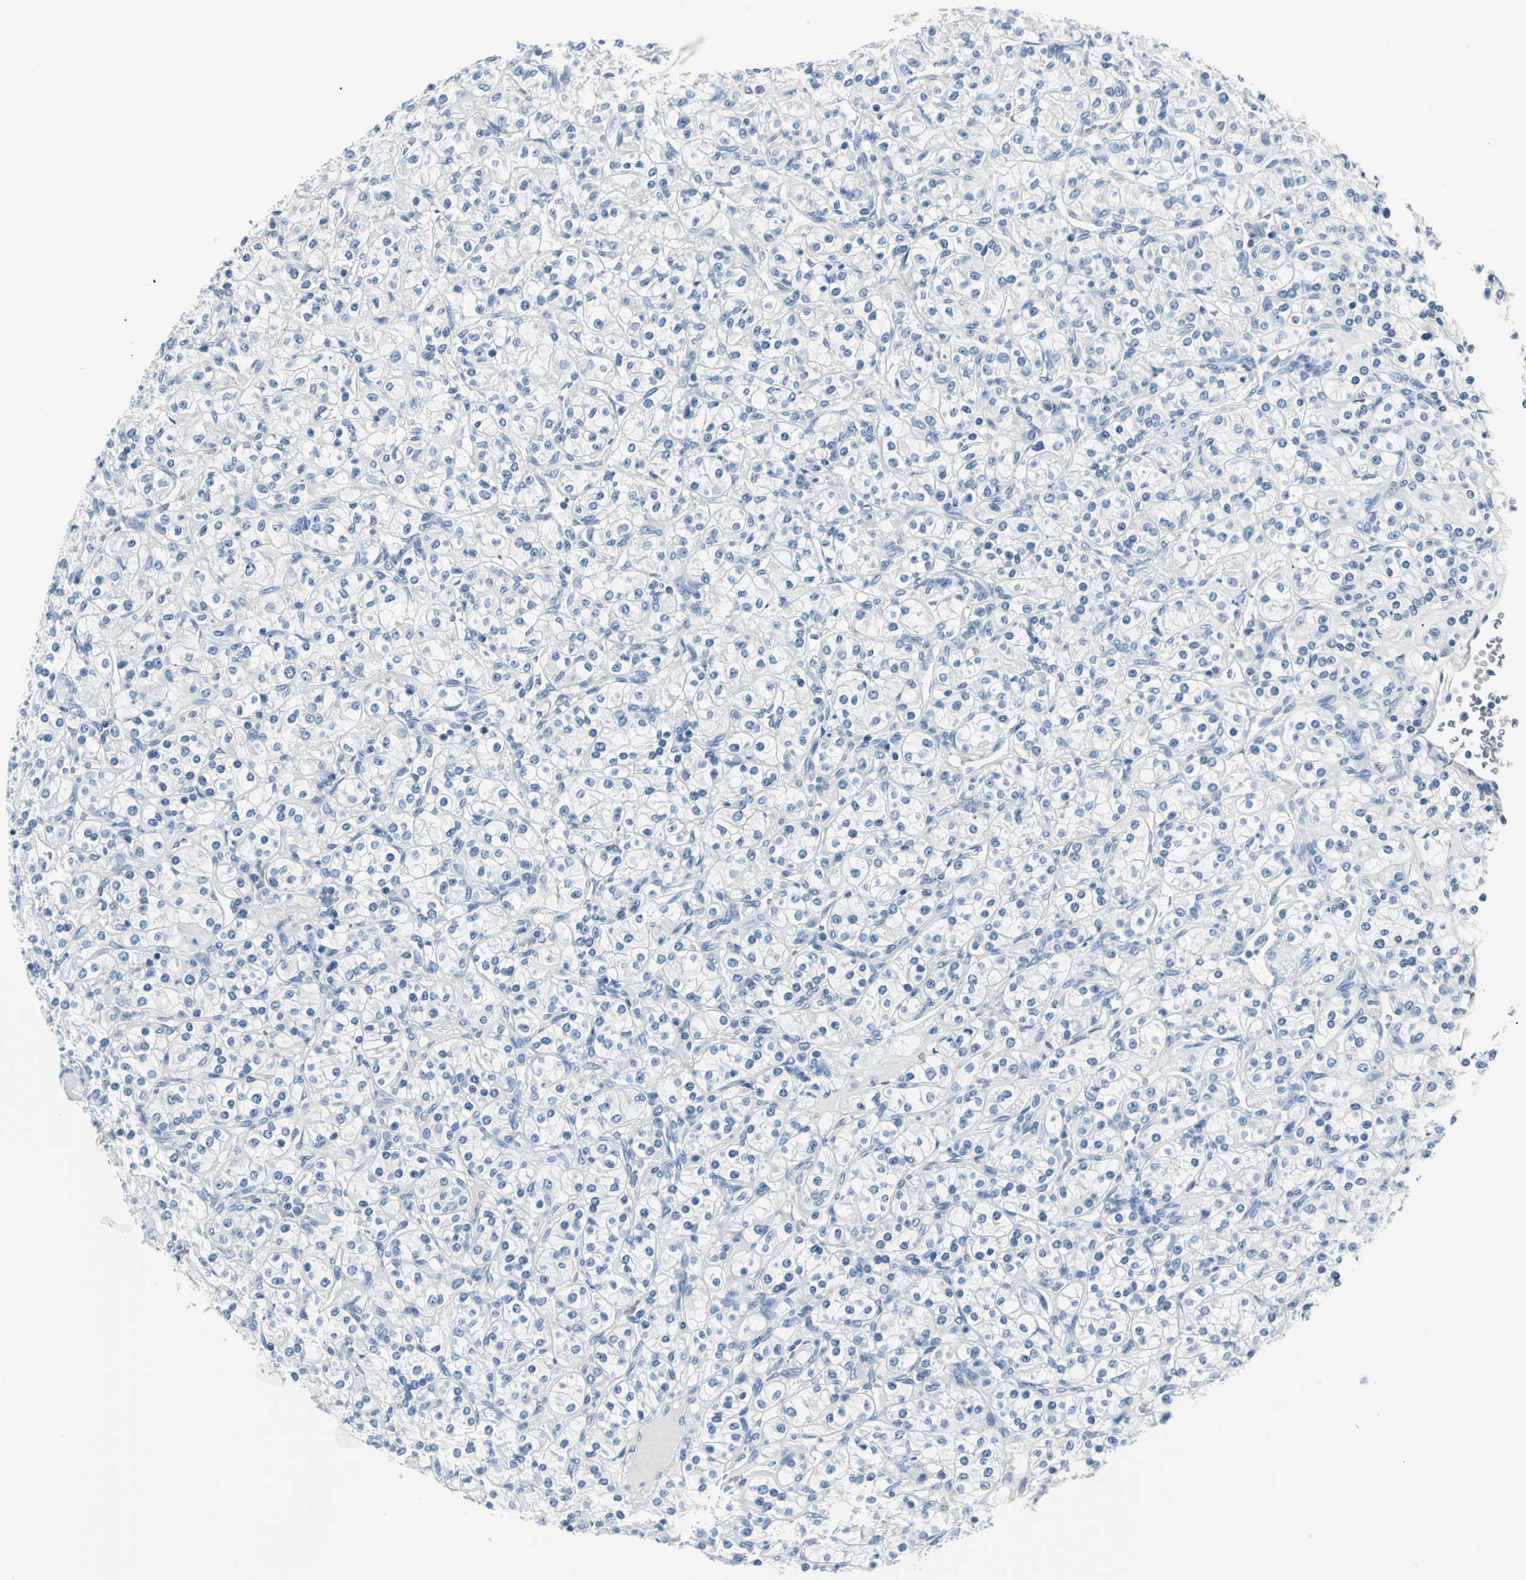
{"staining": {"intensity": "negative", "quantity": "none", "location": "none"}, "tissue": "renal cancer", "cell_type": "Tumor cells", "image_type": "cancer", "snomed": [{"axis": "morphology", "description": "Adenocarcinoma, NOS"}, {"axis": "topography", "description": "Kidney"}], "caption": "The photomicrograph reveals no staining of tumor cells in adenocarcinoma (renal).", "gene": "RIPOR1", "patient": {"sex": "male", "age": 77}}